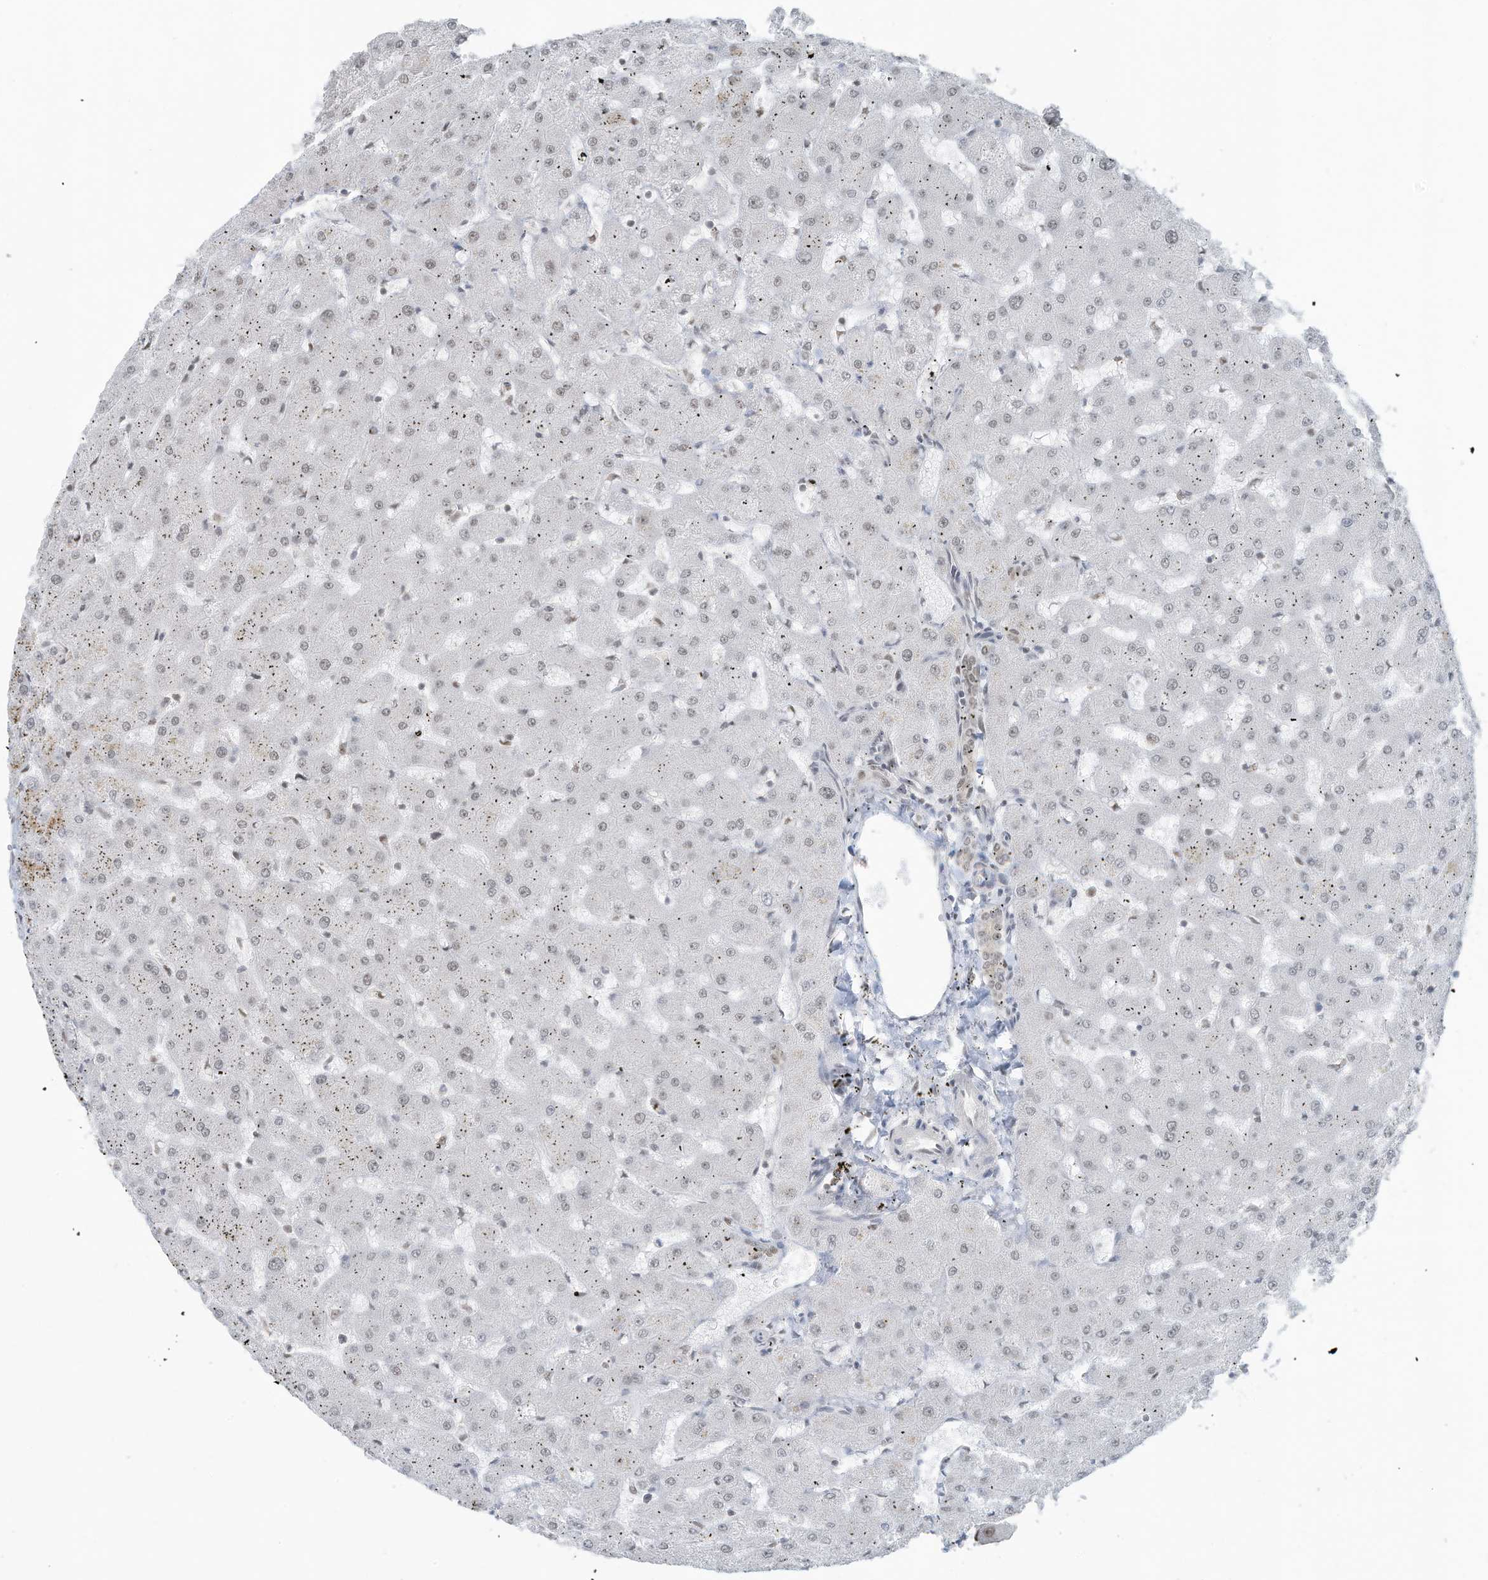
{"staining": {"intensity": "weak", "quantity": "25%-75%", "location": "nuclear"}, "tissue": "liver", "cell_type": "Cholangiocytes", "image_type": "normal", "snomed": [{"axis": "morphology", "description": "Normal tissue, NOS"}, {"axis": "topography", "description": "Liver"}], "caption": "Protein staining by immunohistochemistry (IHC) displays weak nuclear expression in about 25%-75% of cholangiocytes in normal liver.", "gene": "DBR1", "patient": {"sex": "female", "age": 63}}